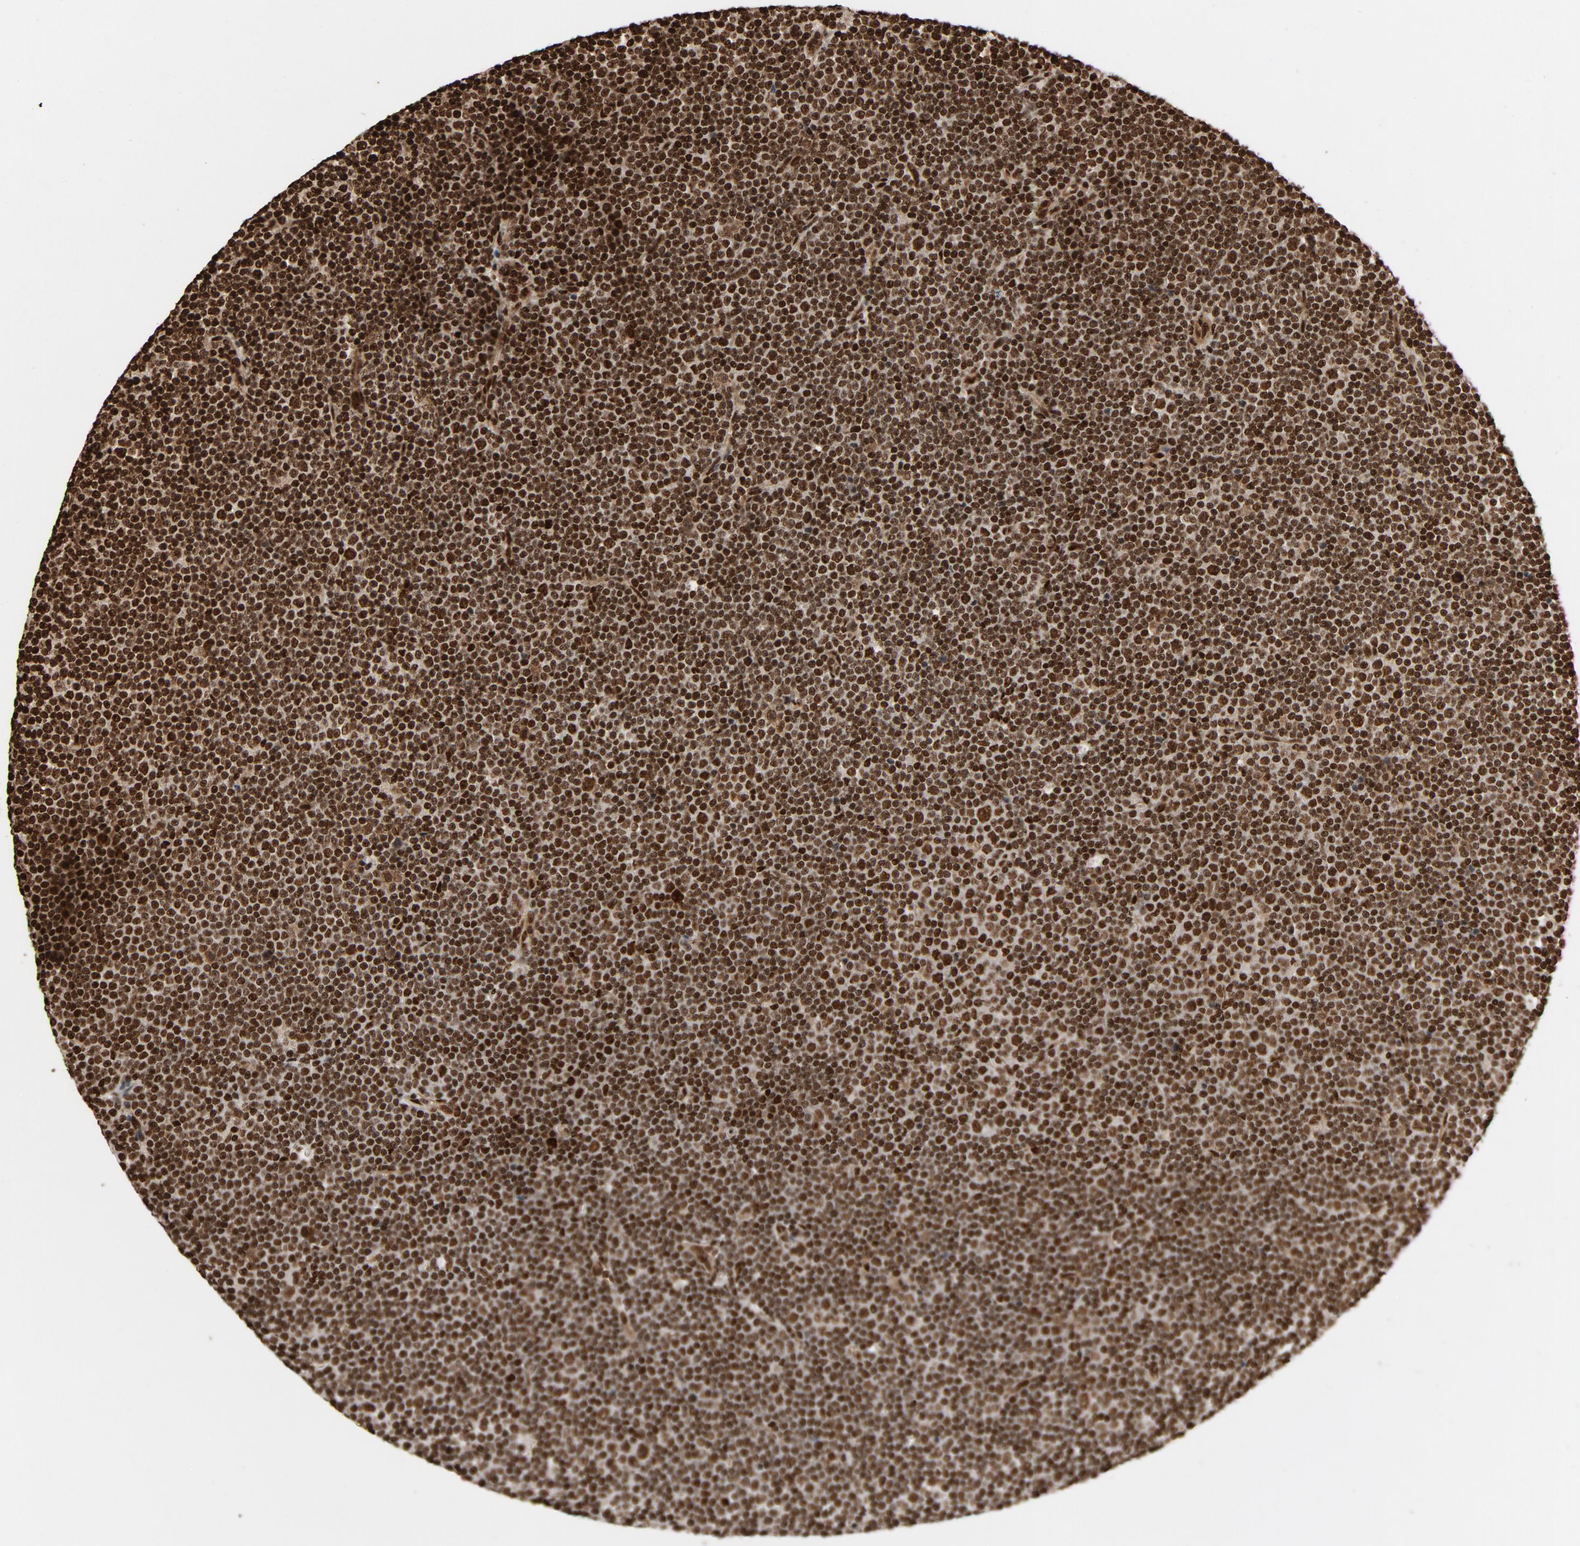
{"staining": {"intensity": "strong", "quantity": ">75%", "location": "nuclear"}, "tissue": "lymphoma", "cell_type": "Tumor cells", "image_type": "cancer", "snomed": [{"axis": "morphology", "description": "Malignant lymphoma, non-Hodgkin's type, Low grade"}, {"axis": "topography", "description": "Lymph node"}], "caption": "IHC (DAB) staining of lymphoma reveals strong nuclear protein positivity in approximately >75% of tumor cells.", "gene": "TP53BP1", "patient": {"sex": "female", "age": 67}}